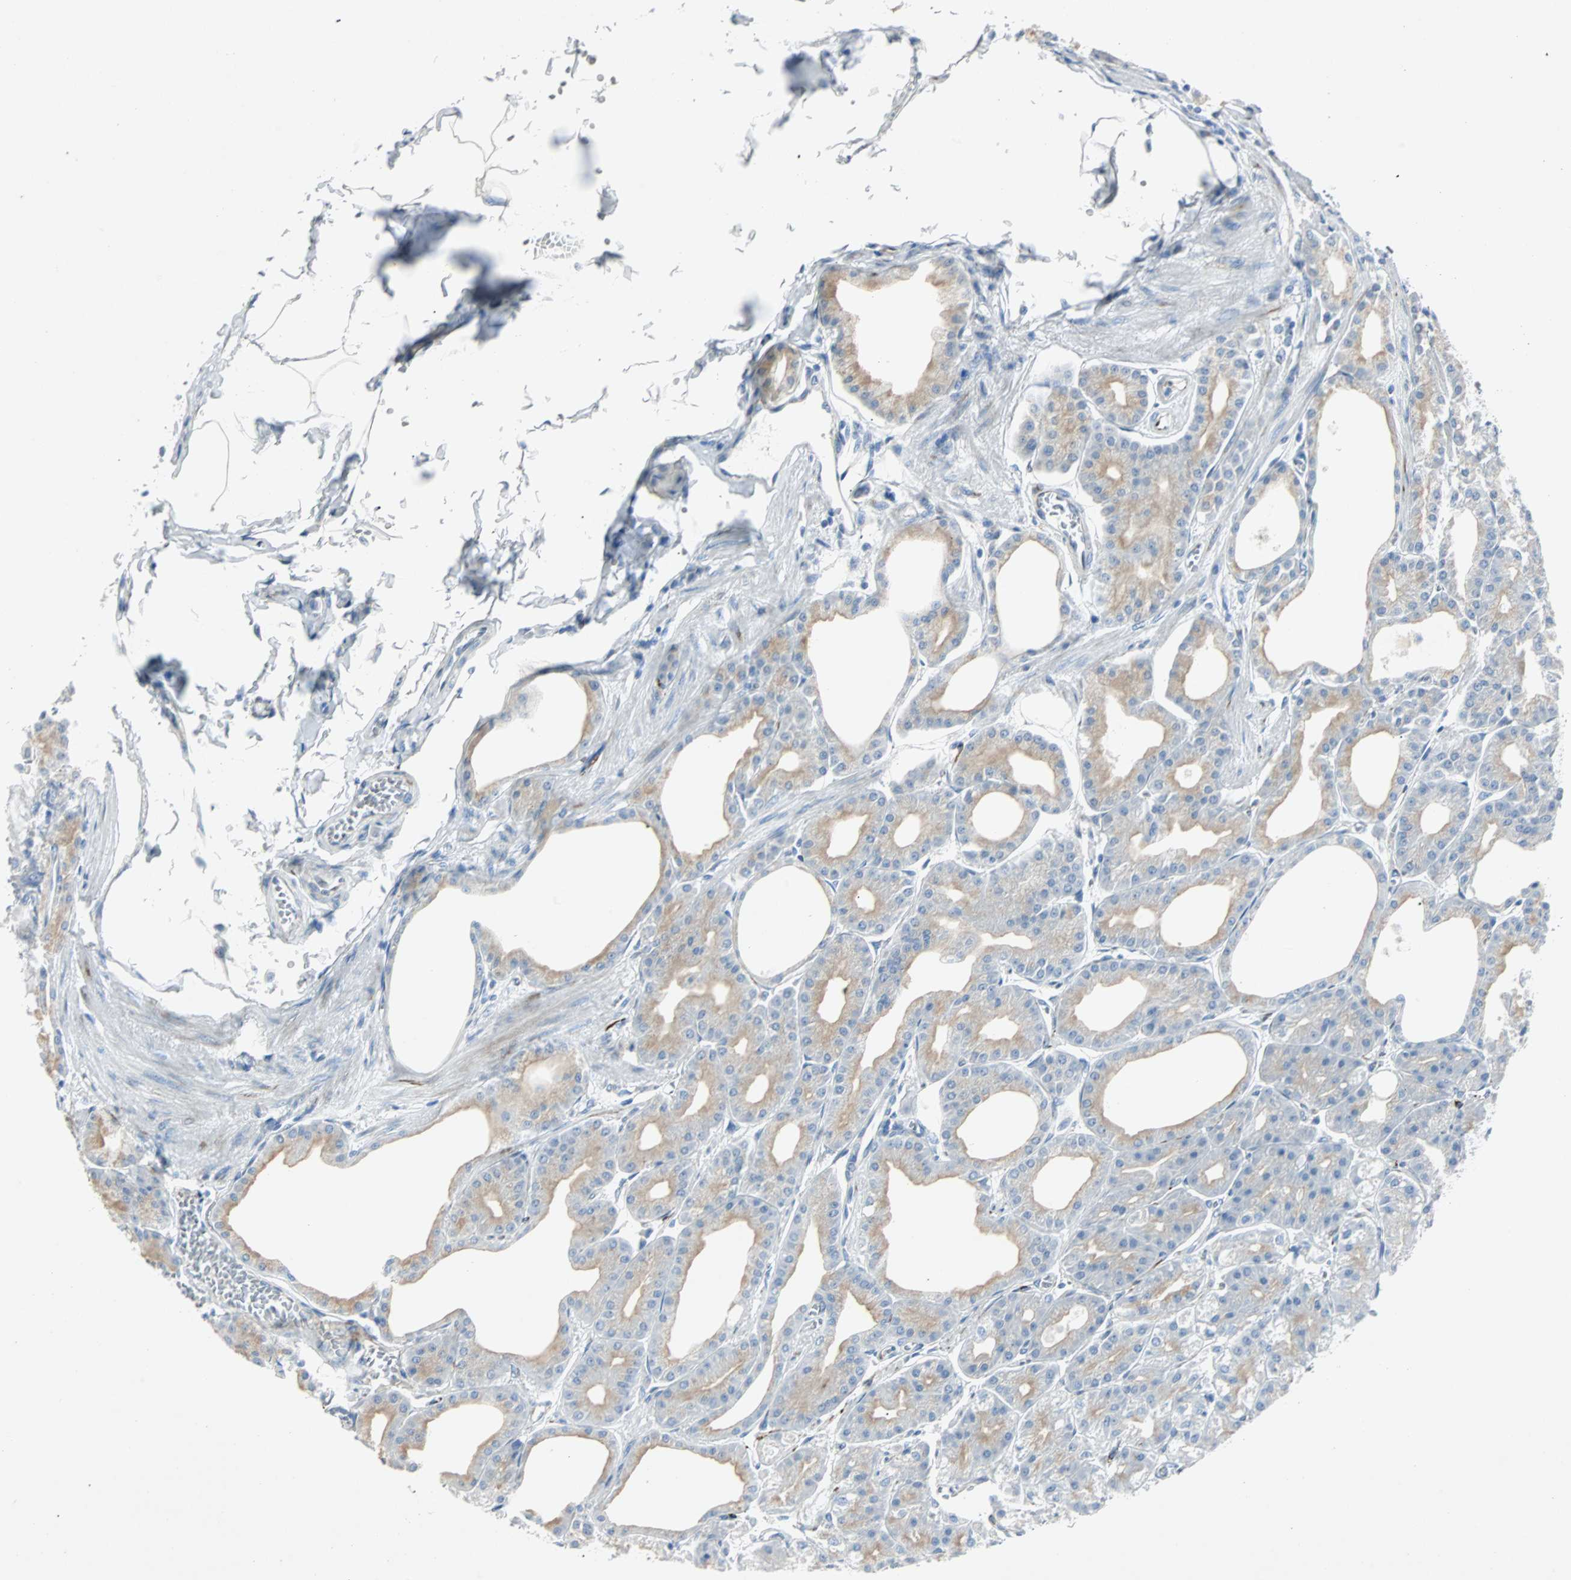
{"staining": {"intensity": "weak", "quantity": "<25%", "location": "cytoplasmic/membranous"}, "tissue": "stomach", "cell_type": "Glandular cells", "image_type": "normal", "snomed": [{"axis": "morphology", "description": "Normal tissue, NOS"}, {"axis": "topography", "description": "Stomach, lower"}], "caption": "Micrograph shows no protein expression in glandular cells of unremarkable stomach. (IHC, brightfield microscopy, high magnification).", "gene": "BBC3", "patient": {"sex": "male", "age": 71}}